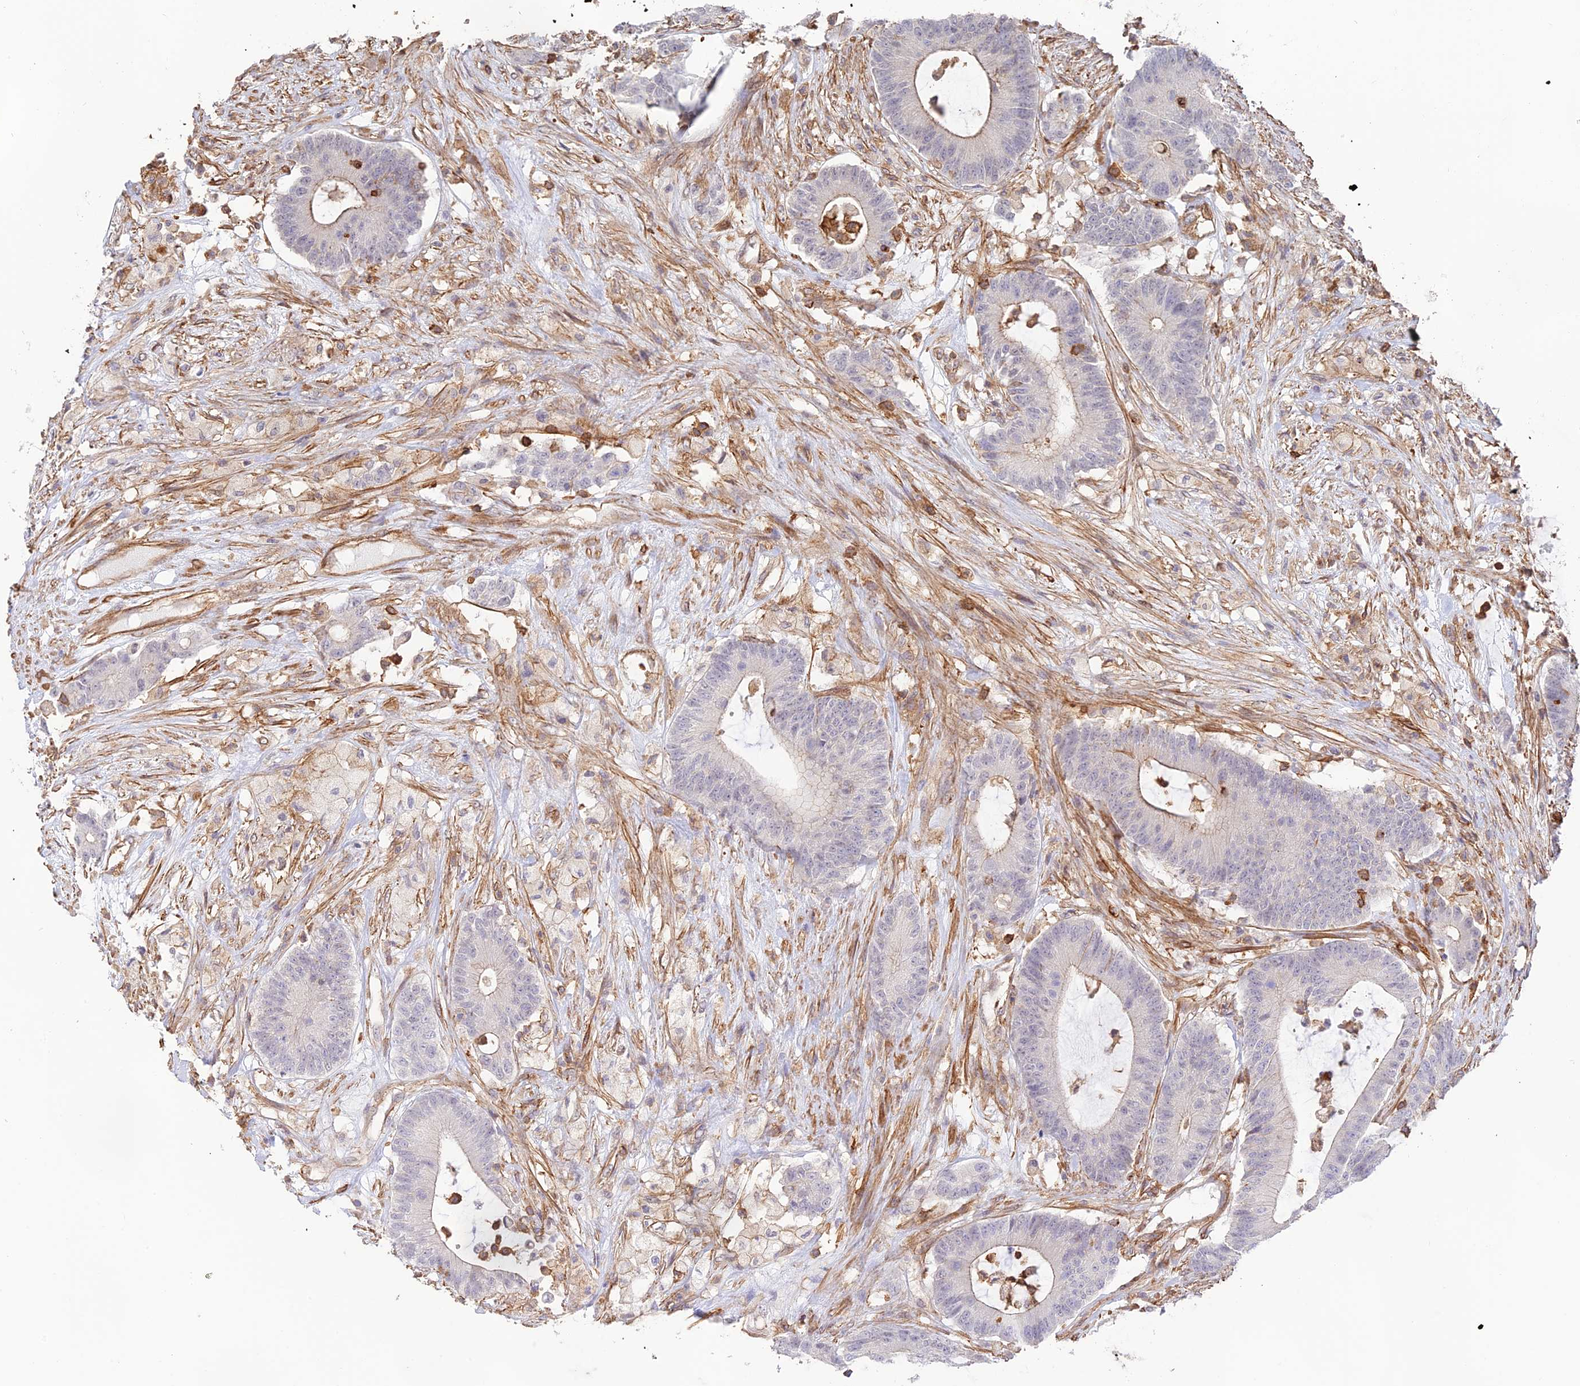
{"staining": {"intensity": "negative", "quantity": "none", "location": "none"}, "tissue": "colorectal cancer", "cell_type": "Tumor cells", "image_type": "cancer", "snomed": [{"axis": "morphology", "description": "Adenocarcinoma, NOS"}, {"axis": "topography", "description": "Colon"}], "caption": "The IHC histopathology image has no significant positivity in tumor cells of adenocarcinoma (colorectal) tissue.", "gene": "DENND1C", "patient": {"sex": "female", "age": 84}}